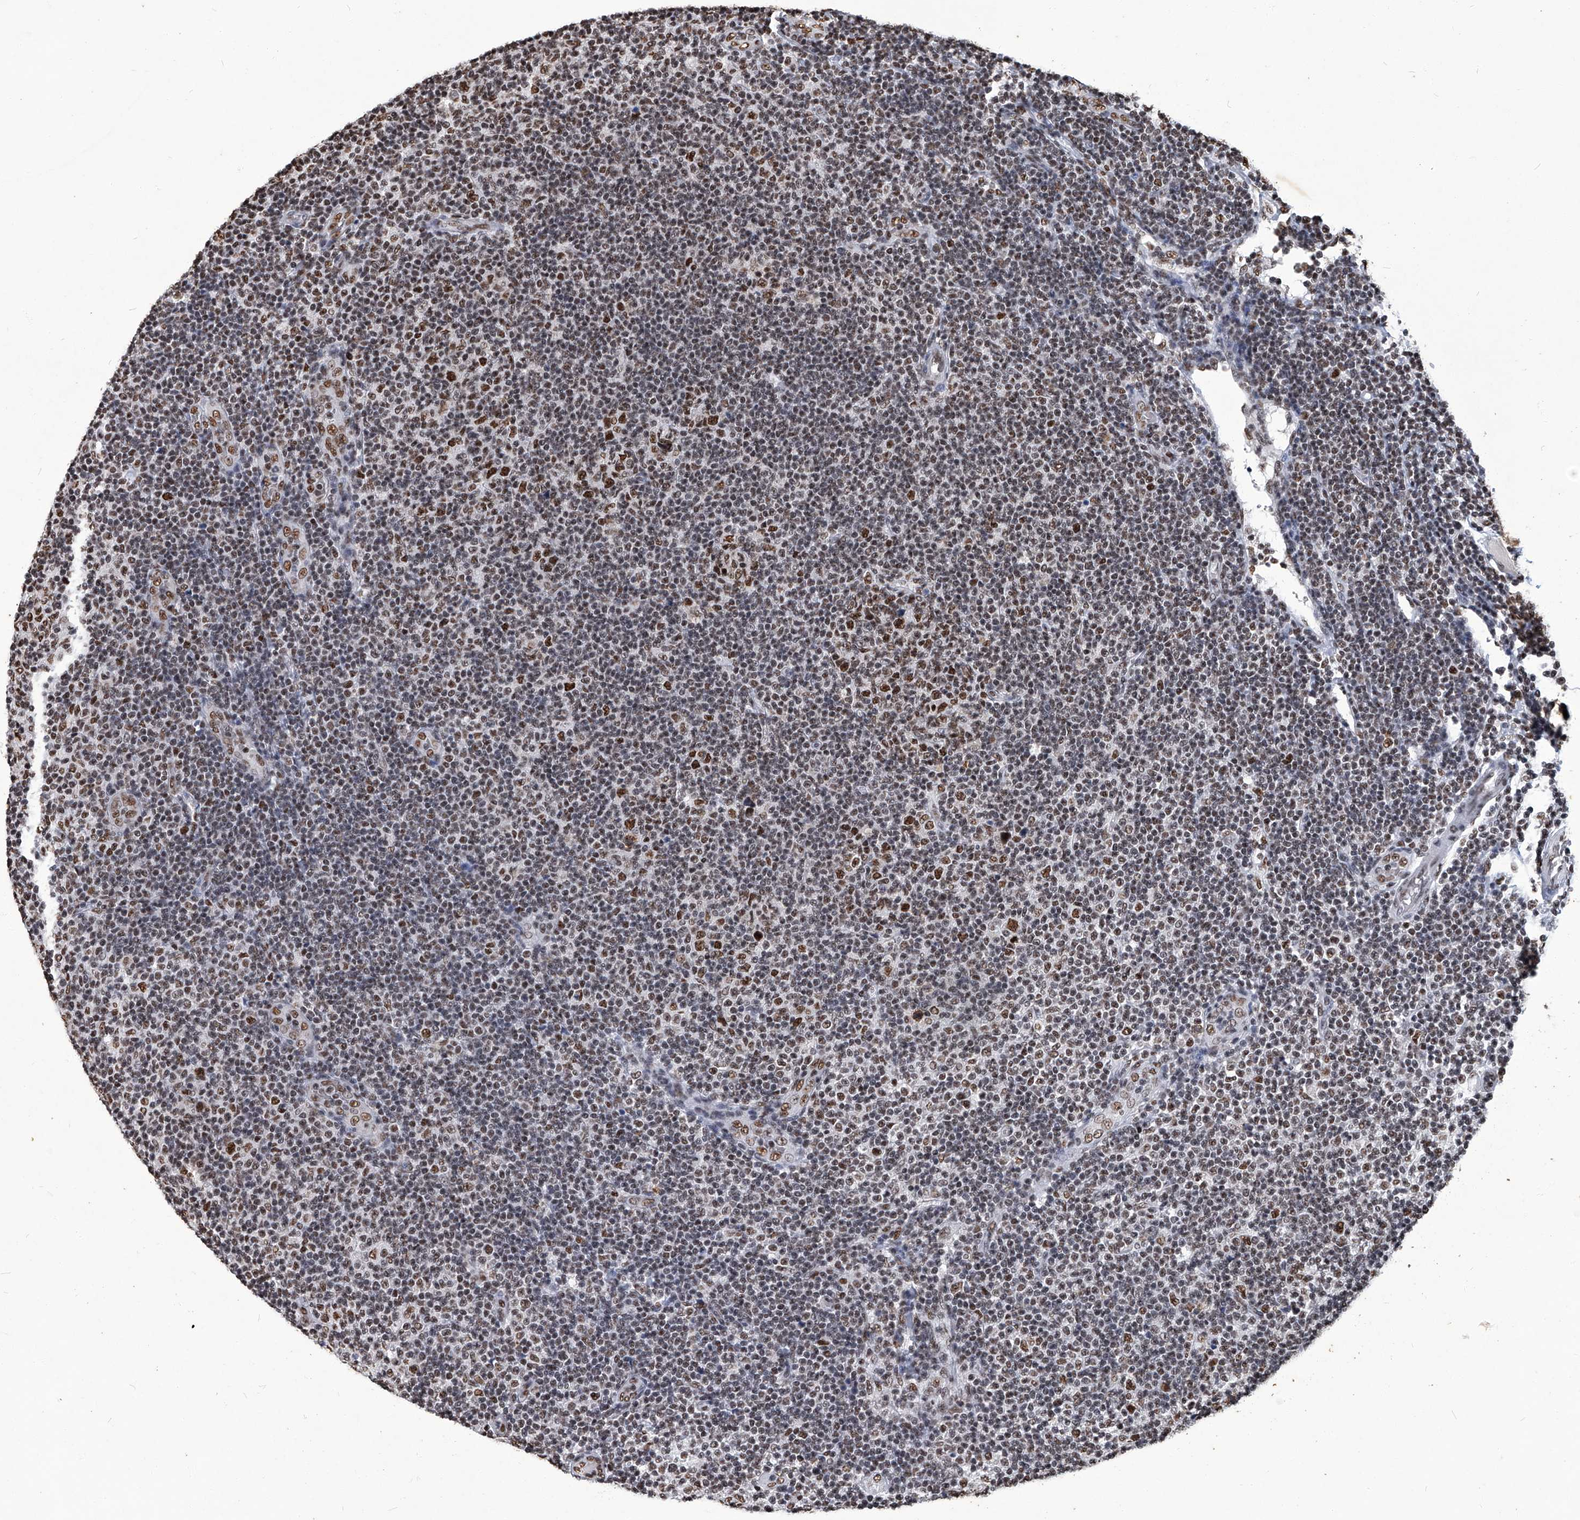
{"staining": {"intensity": "moderate", "quantity": "25%-75%", "location": "nuclear"}, "tissue": "lymphoma", "cell_type": "Tumor cells", "image_type": "cancer", "snomed": [{"axis": "morphology", "description": "Malignant lymphoma, non-Hodgkin's type, Low grade"}, {"axis": "topography", "description": "Lymph node"}], "caption": "The immunohistochemical stain shows moderate nuclear positivity in tumor cells of lymphoma tissue.", "gene": "HBP1", "patient": {"sex": "male", "age": 83}}